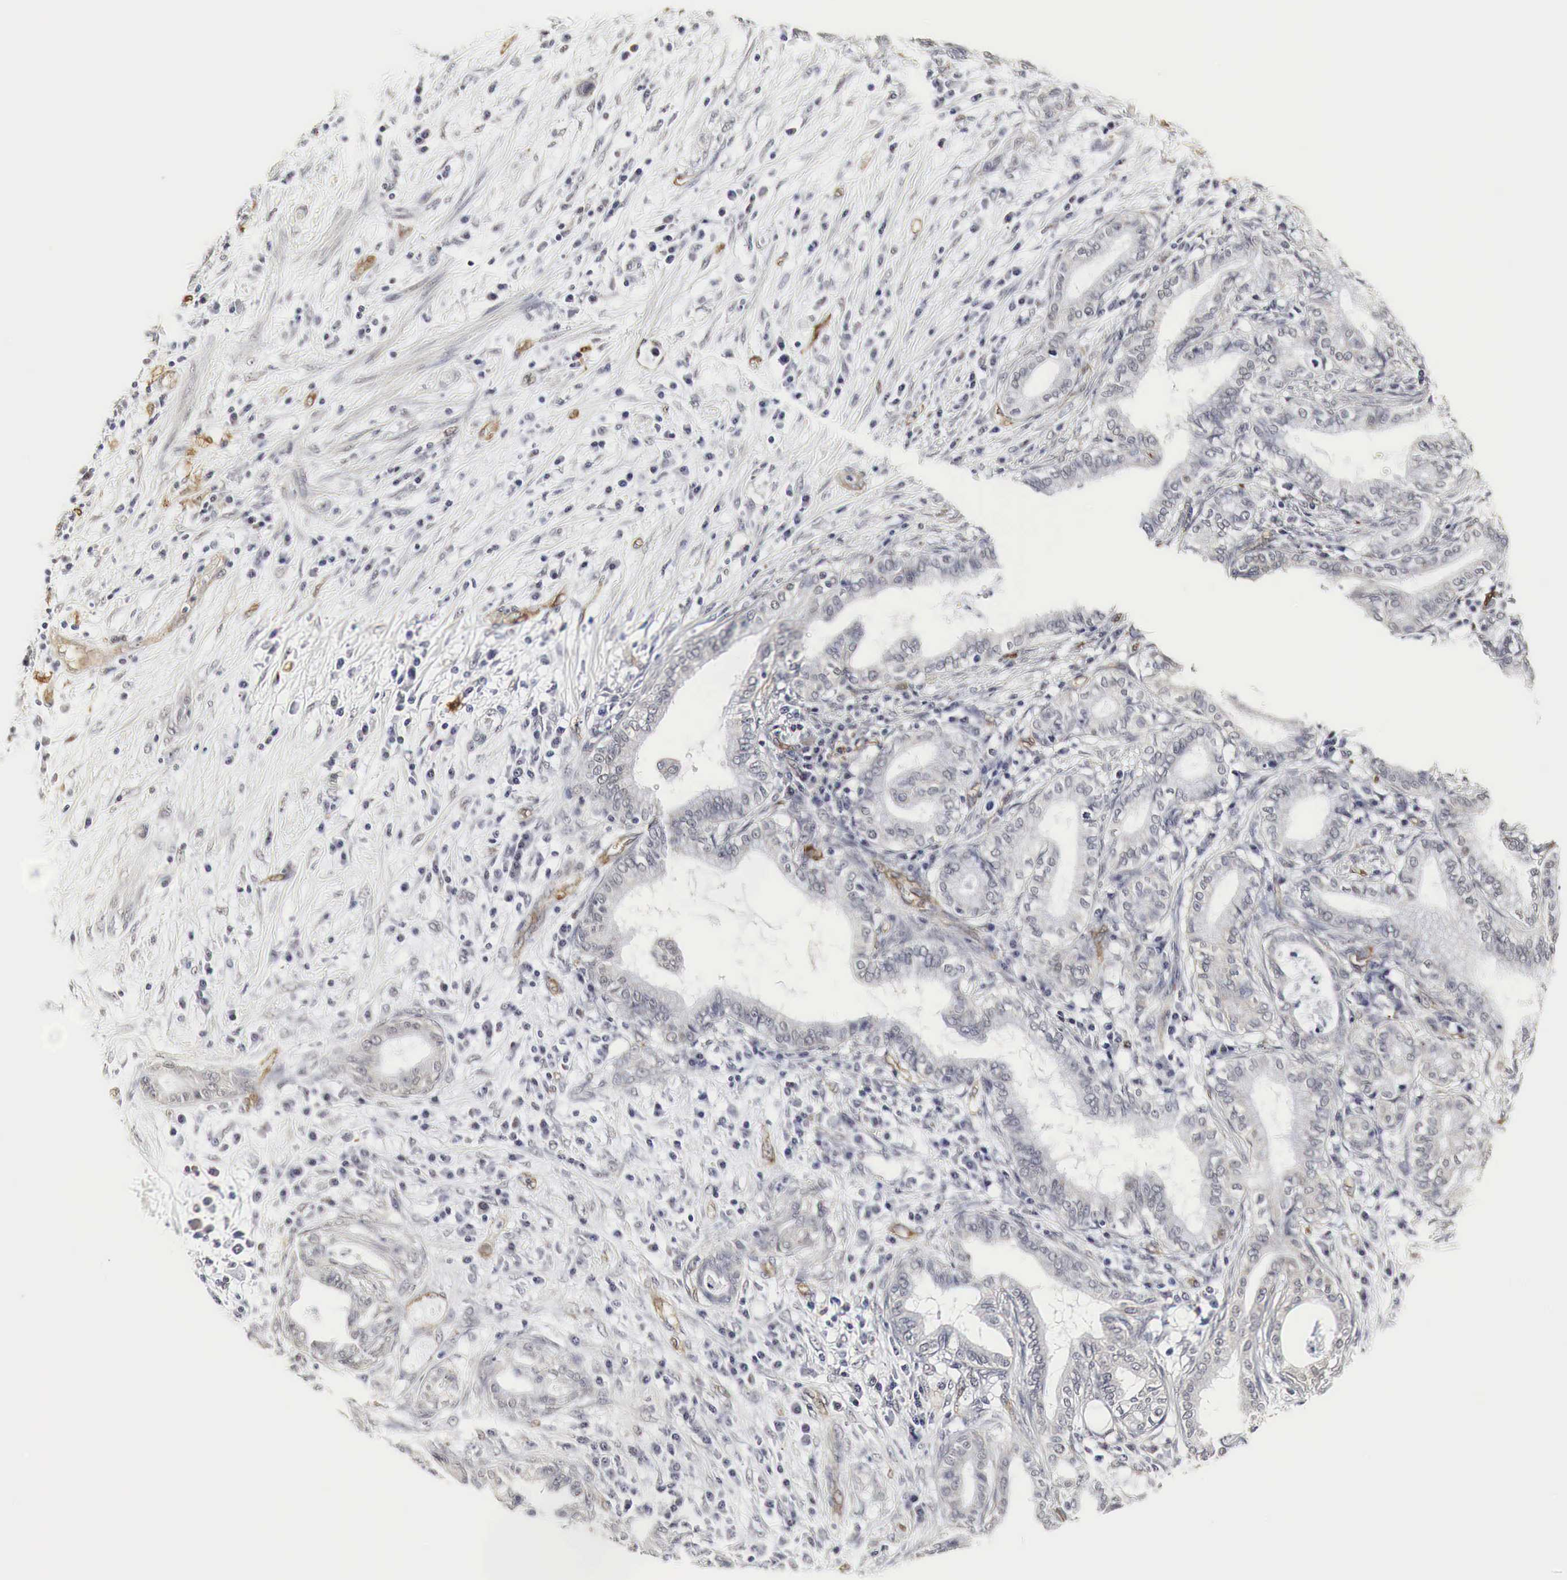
{"staining": {"intensity": "negative", "quantity": "none", "location": "none"}, "tissue": "pancreatic cancer", "cell_type": "Tumor cells", "image_type": "cancer", "snomed": [{"axis": "morphology", "description": "Adenocarcinoma, NOS"}, {"axis": "topography", "description": "Pancreas"}], "caption": "Tumor cells are negative for brown protein staining in pancreatic cancer (adenocarcinoma).", "gene": "SPIN1", "patient": {"sex": "female", "age": 64}}